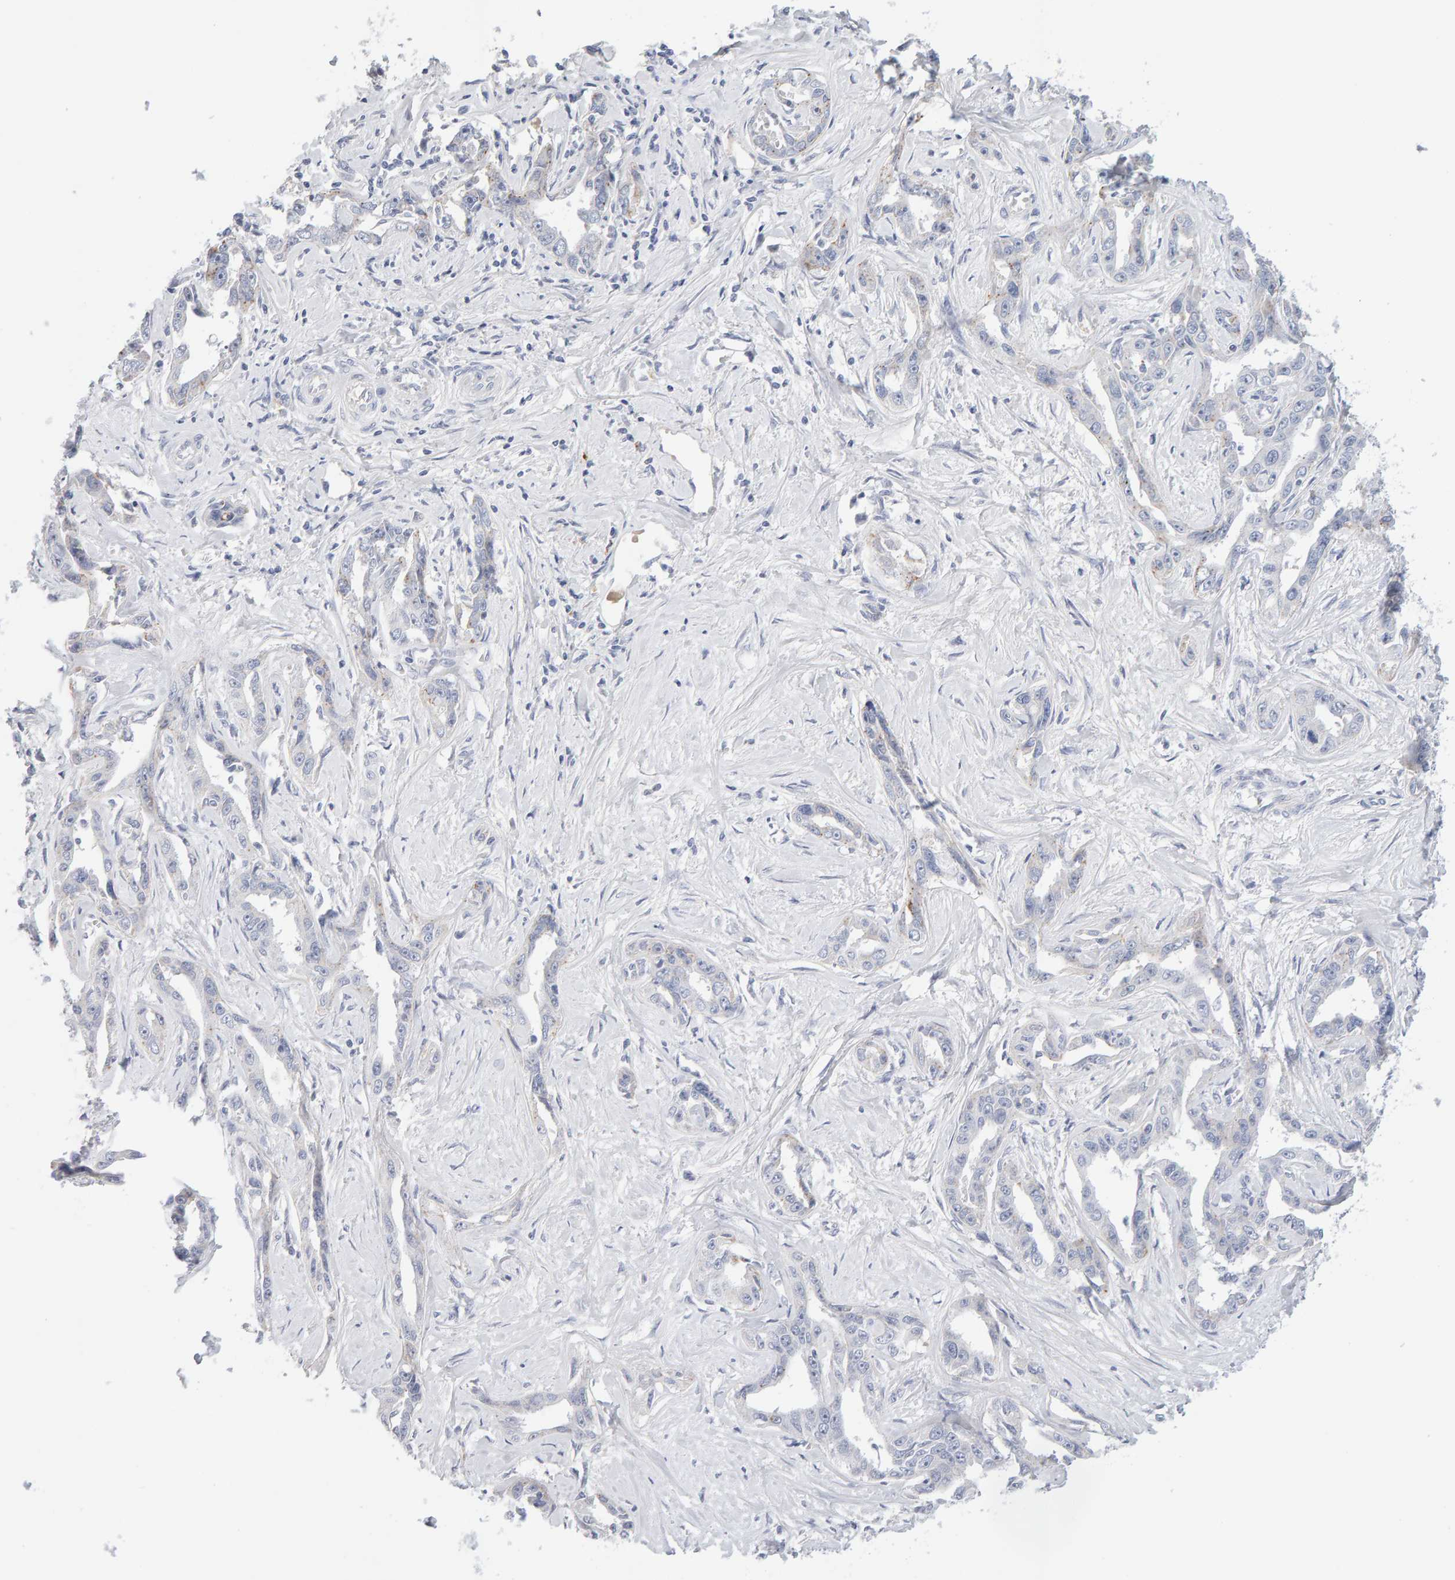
{"staining": {"intensity": "negative", "quantity": "none", "location": "none"}, "tissue": "liver cancer", "cell_type": "Tumor cells", "image_type": "cancer", "snomed": [{"axis": "morphology", "description": "Cholangiocarcinoma"}, {"axis": "topography", "description": "Liver"}], "caption": "Micrograph shows no significant protein expression in tumor cells of liver cancer.", "gene": "METRNL", "patient": {"sex": "male", "age": 59}}